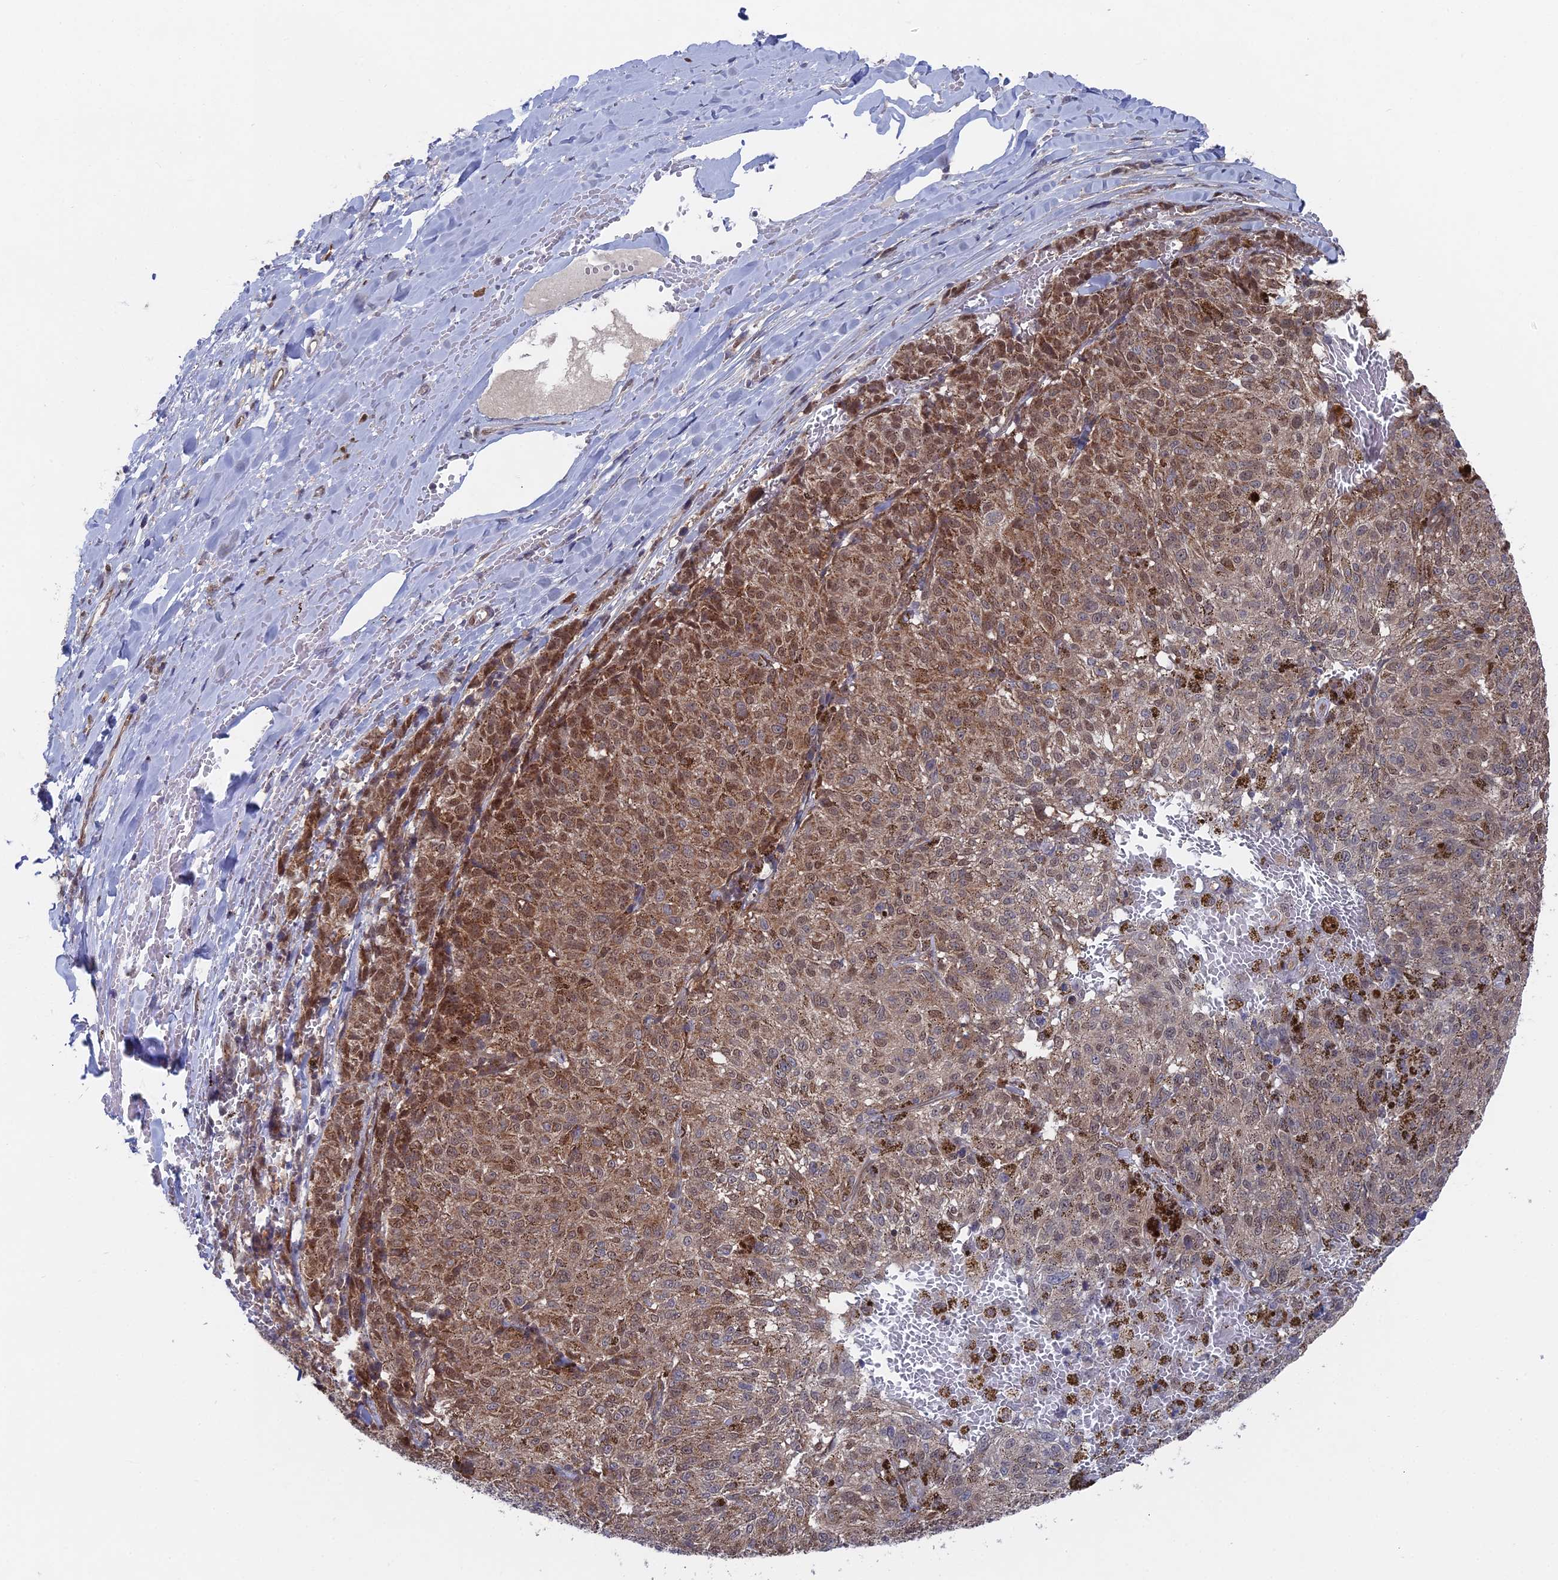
{"staining": {"intensity": "moderate", "quantity": "25%-75%", "location": "cytoplasmic/membranous"}, "tissue": "melanoma", "cell_type": "Tumor cells", "image_type": "cancer", "snomed": [{"axis": "morphology", "description": "Malignant melanoma, NOS"}, {"axis": "topography", "description": "Skin"}], "caption": "The immunohistochemical stain highlights moderate cytoplasmic/membranous staining in tumor cells of malignant melanoma tissue.", "gene": "UNC5D", "patient": {"sex": "female", "age": 72}}